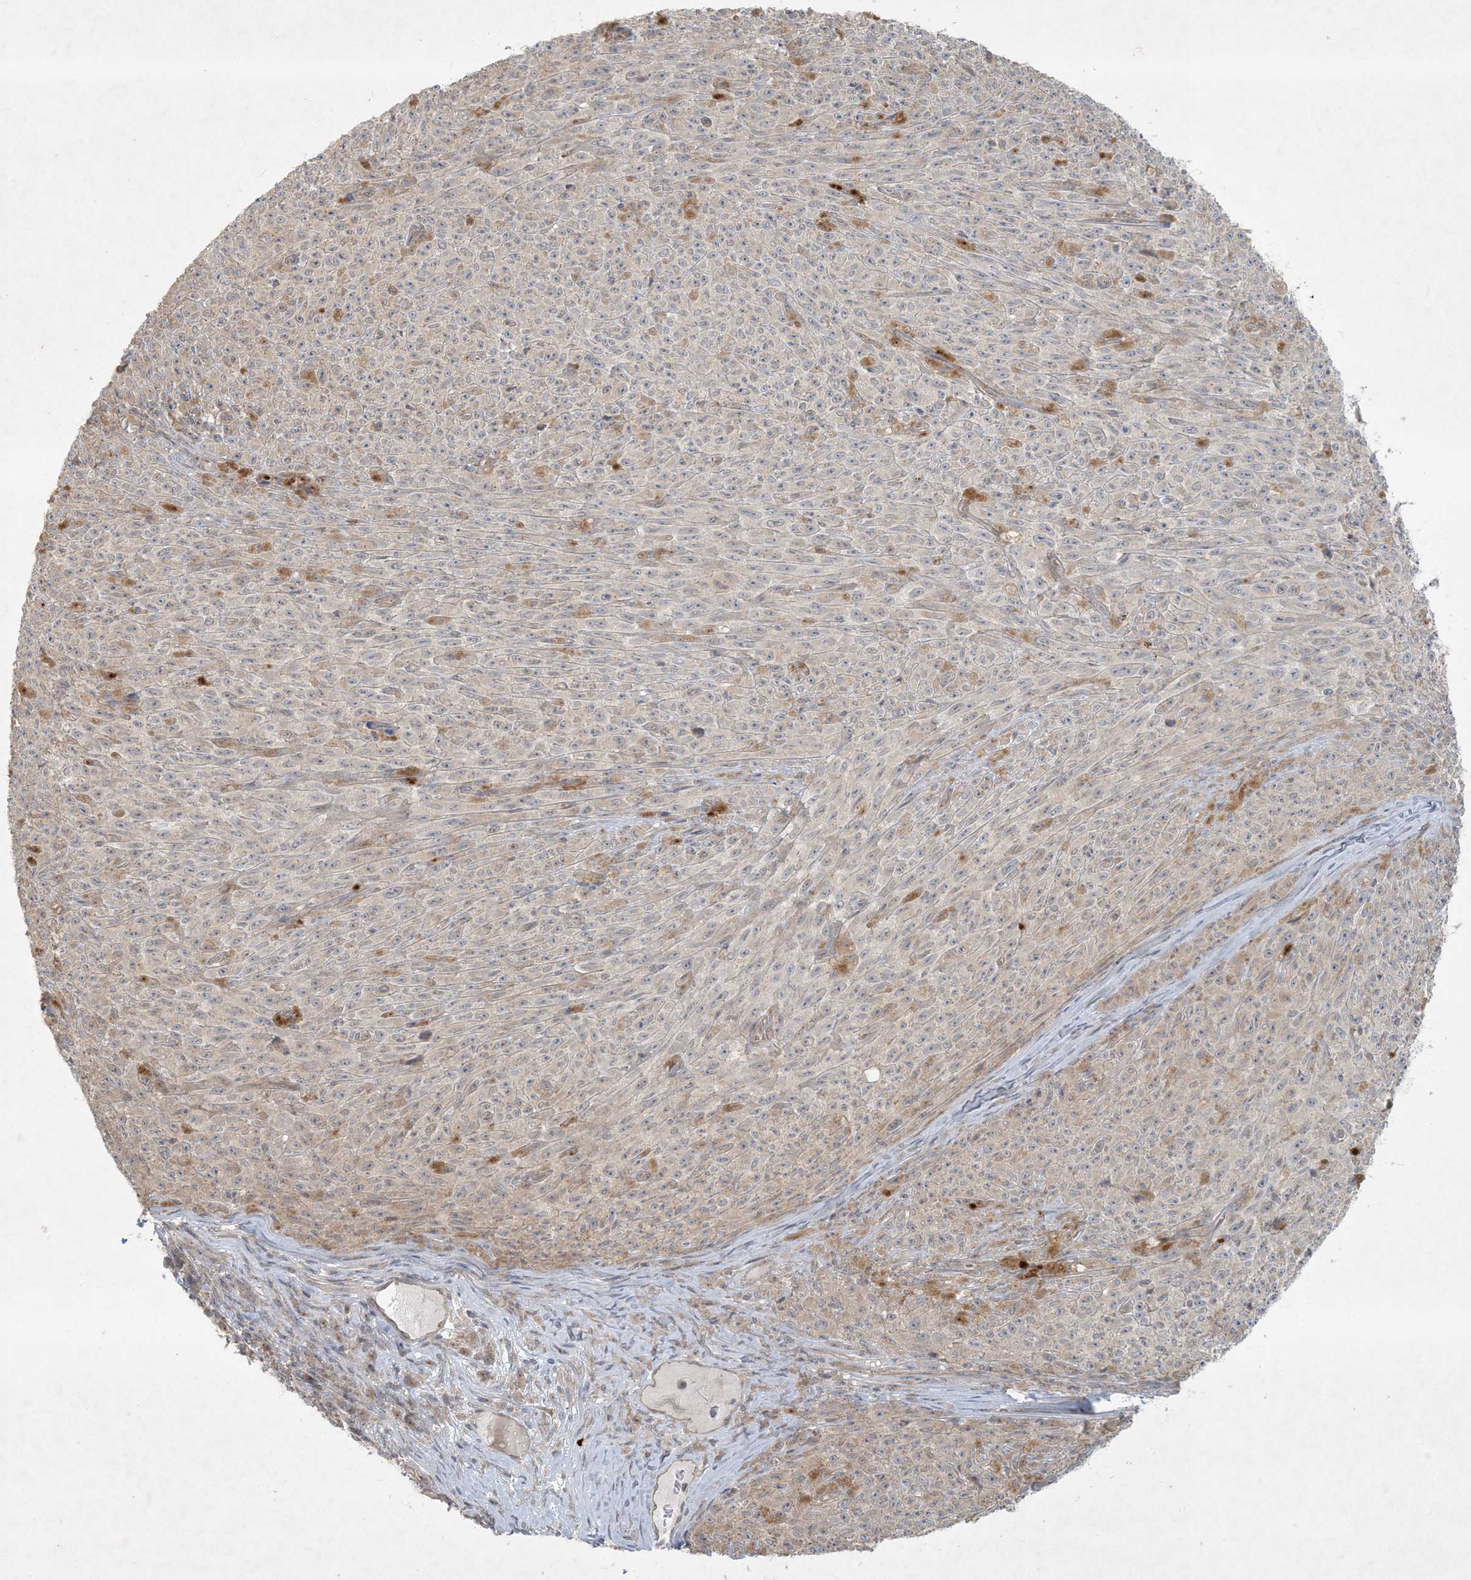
{"staining": {"intensity": "negative", "quantity": "none", "location": "none"}, "tissue": "melanoma", "cell_type": "Tumor cells", "image_type": "cancer", "snomed": [{"axis": "morphology", "description": "Malignant melanoma, NOS"}, {"axis": "topography", "description": "Skin"}], "caption": "The photomicrograph reveals no significant expression in tumor cells of melanoma.", "gene": "BCORL1", "patient": {"sex": "female", "age": 82}}